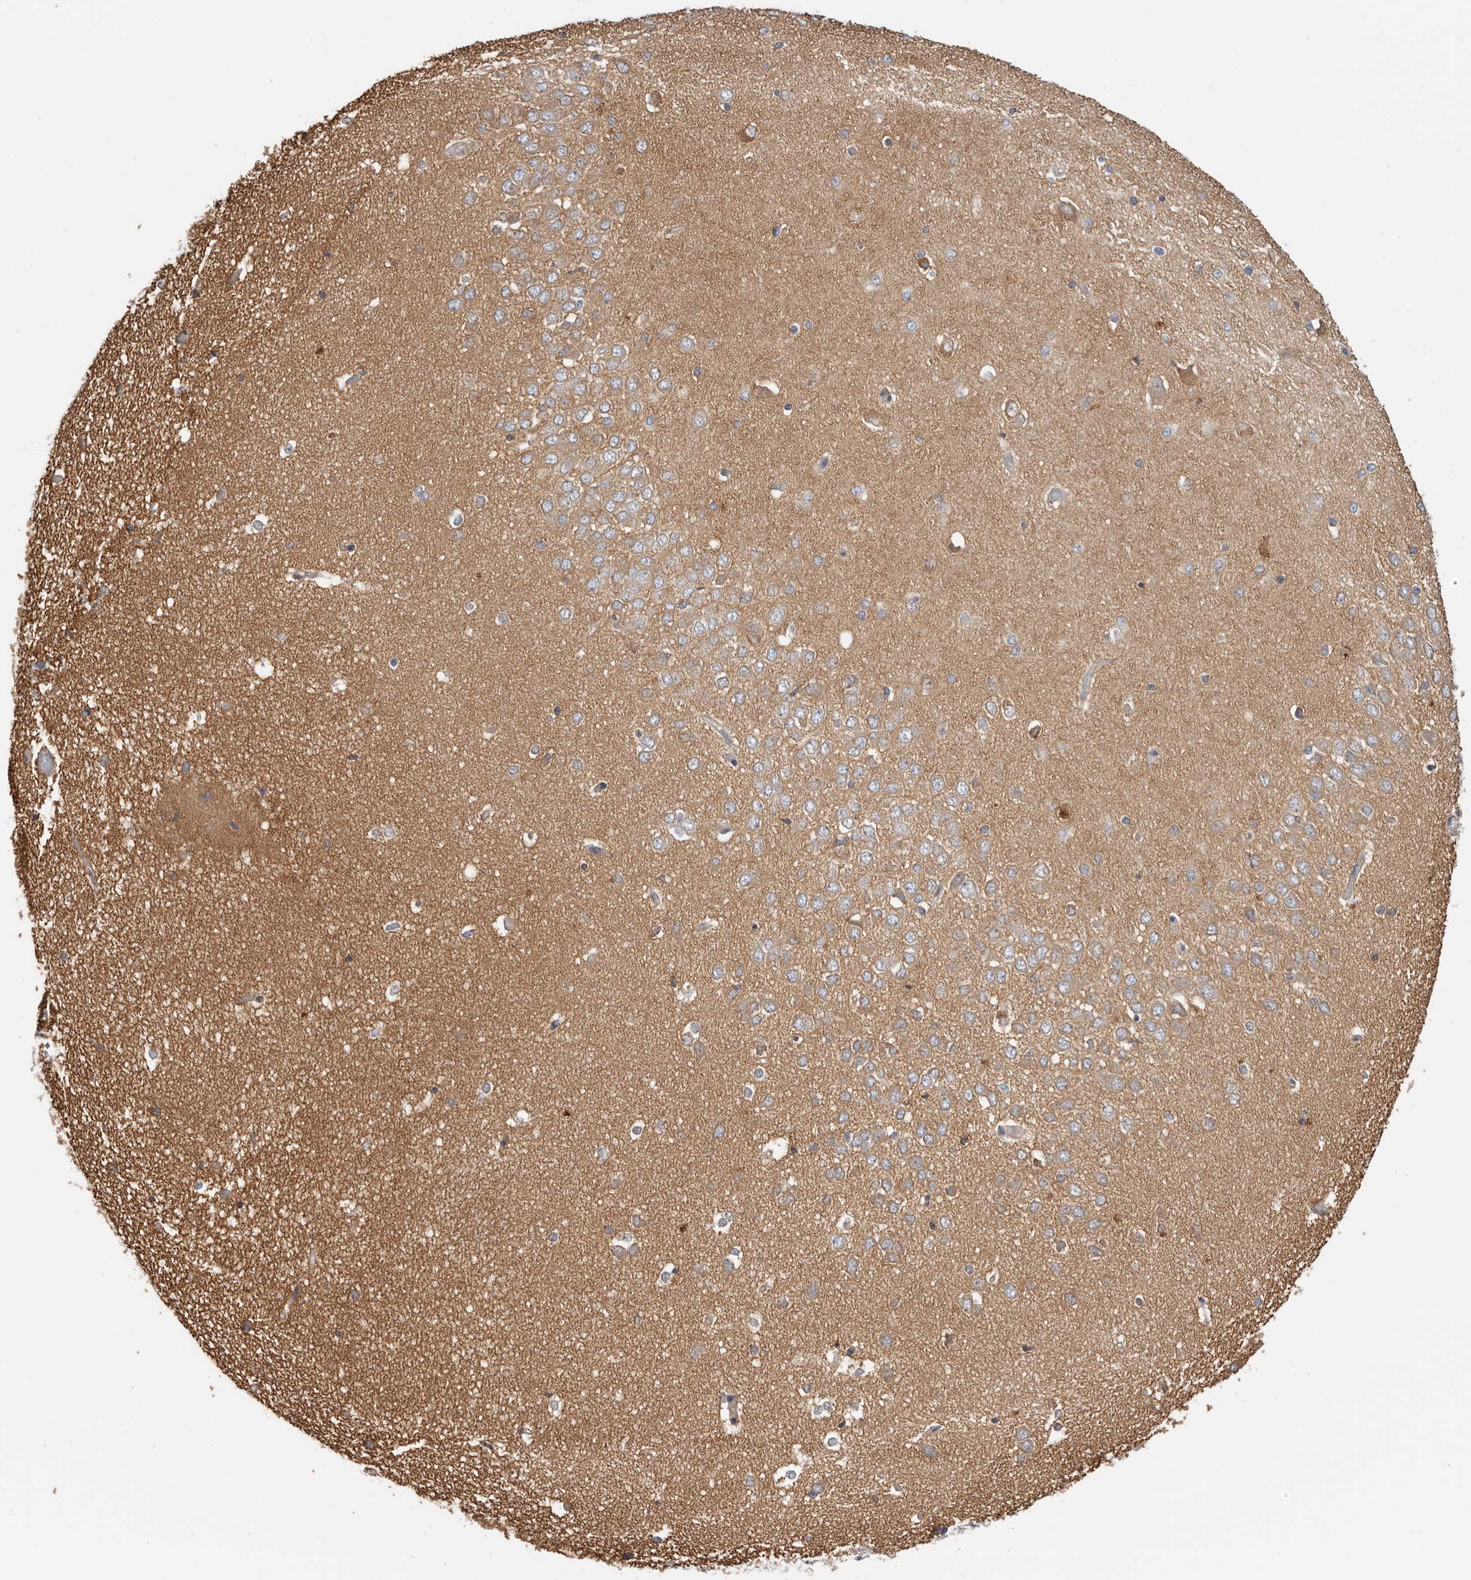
{"staining": {"intensity": "weak", "quantity": "<25%", "location": "cytoplasmic/membranous"}, "tissue": "hippocampus", "cell_type": "Glial cells", "image_type": "normal", "snomed": [{"axis": "morphology", "description": "Normal tissue, NOS"}, {"axis": "topography", "description": "Hippocampus"}], "caption": "There is no significant positivity in glial cells of hippocampus. The staining is performed using DAB (3,3'-diaminobenzidine) brown chromogen with nuclei counter-stained in using hematoxylin.", "gene": "WDTC1", "patient": {"sex": "male", "age": 45}}